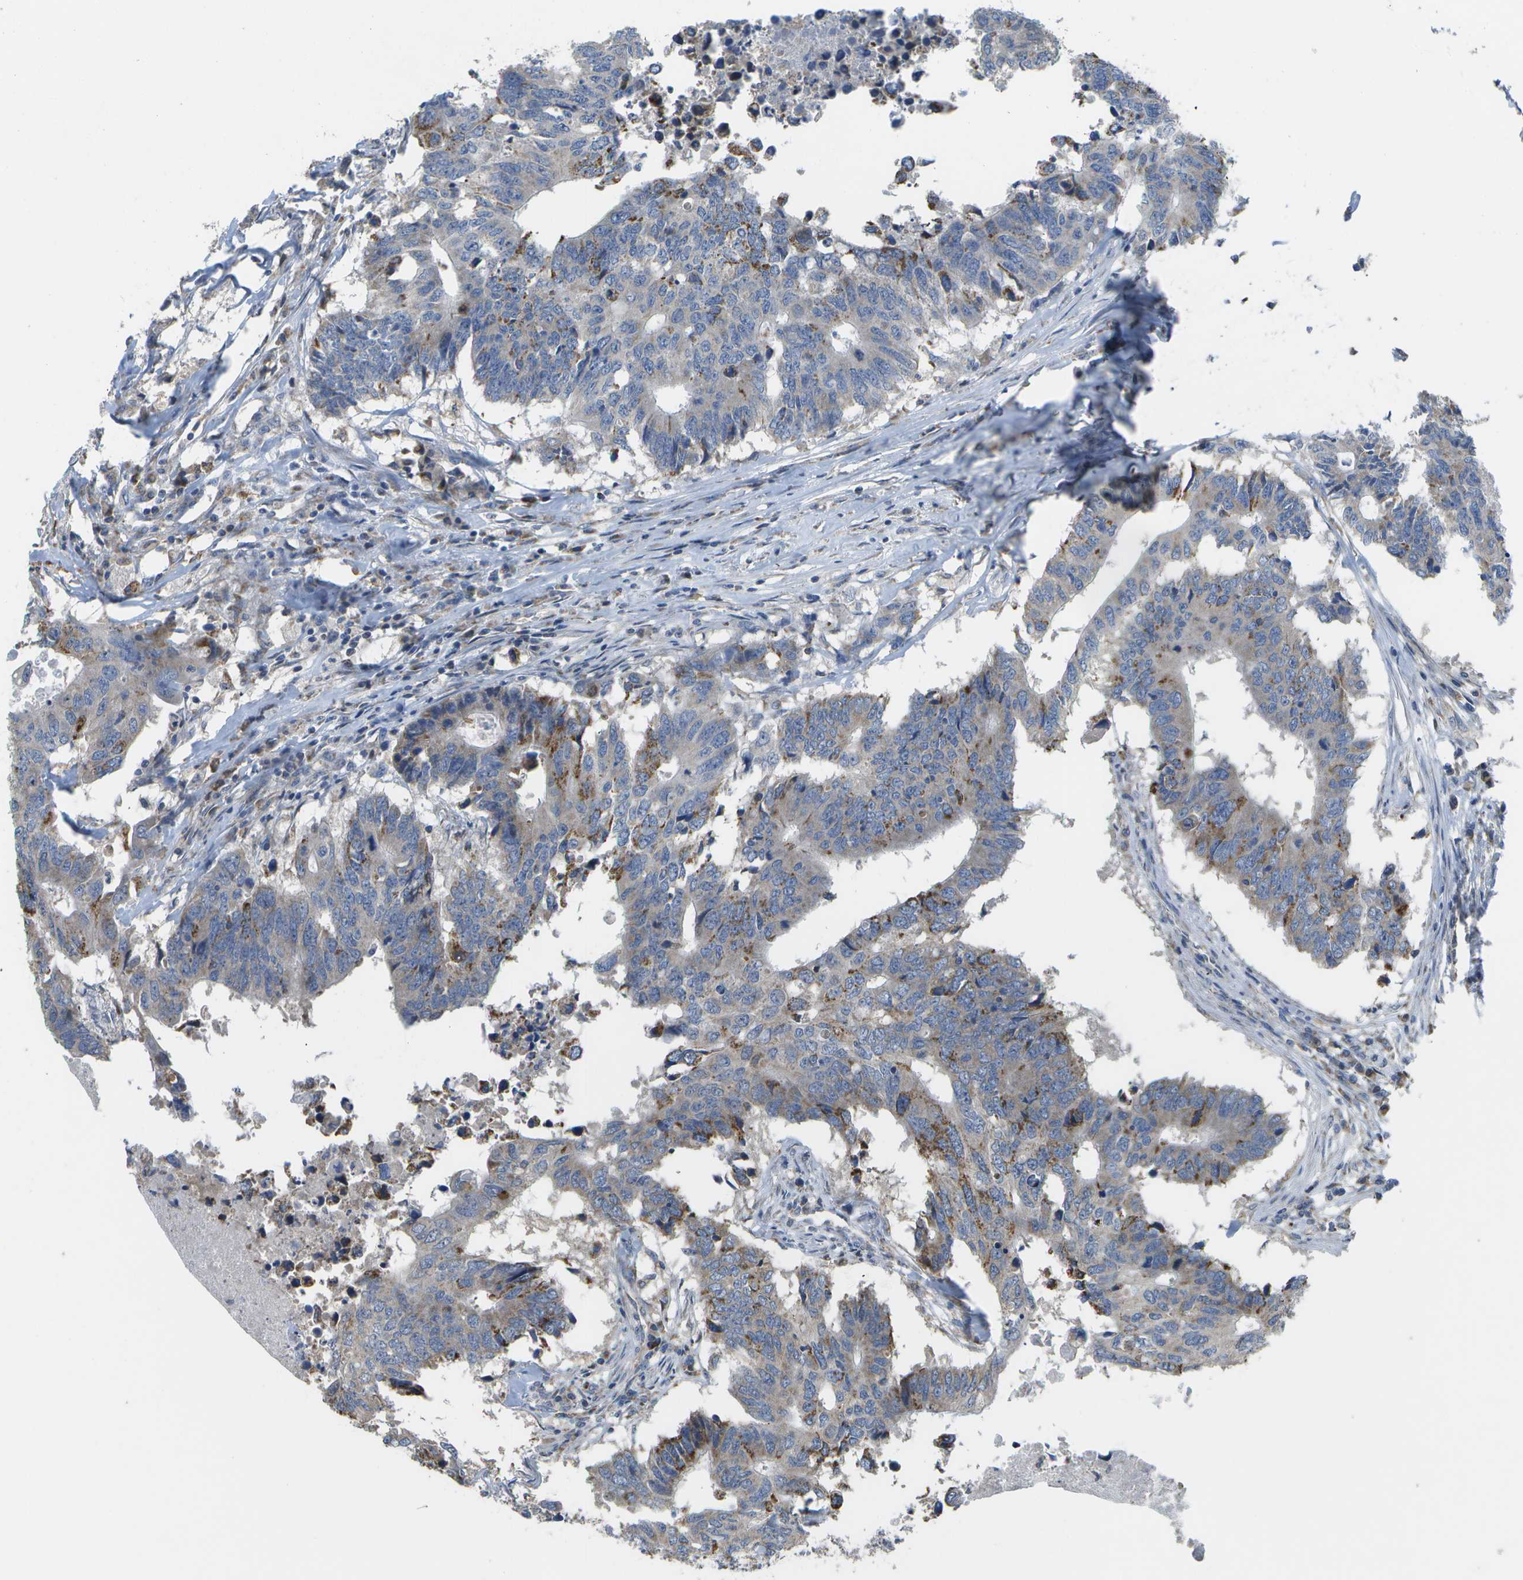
{"staining": {"intensity": "moderate", "quantity": "<25%", "location": "cytoplasmic/membranous"}, "tissue": "colorectal cancer", "cell_type": "Tumor cells", "image_type": "cancer", "snomed": [{"axis": "morphology", "description": "Adenocarcinoma, NOS"}, {"axis": "topography", "description": "Colon"}], "caption": "There is low levels of moderate cytoplasmic/membranous staining in tumor cells of colorectal adenocarcinoma, as demonstrated by immunohistochemical staining (brown color).", "gene": "HADHA", "patient": {"sex": "male", "age": 71}}